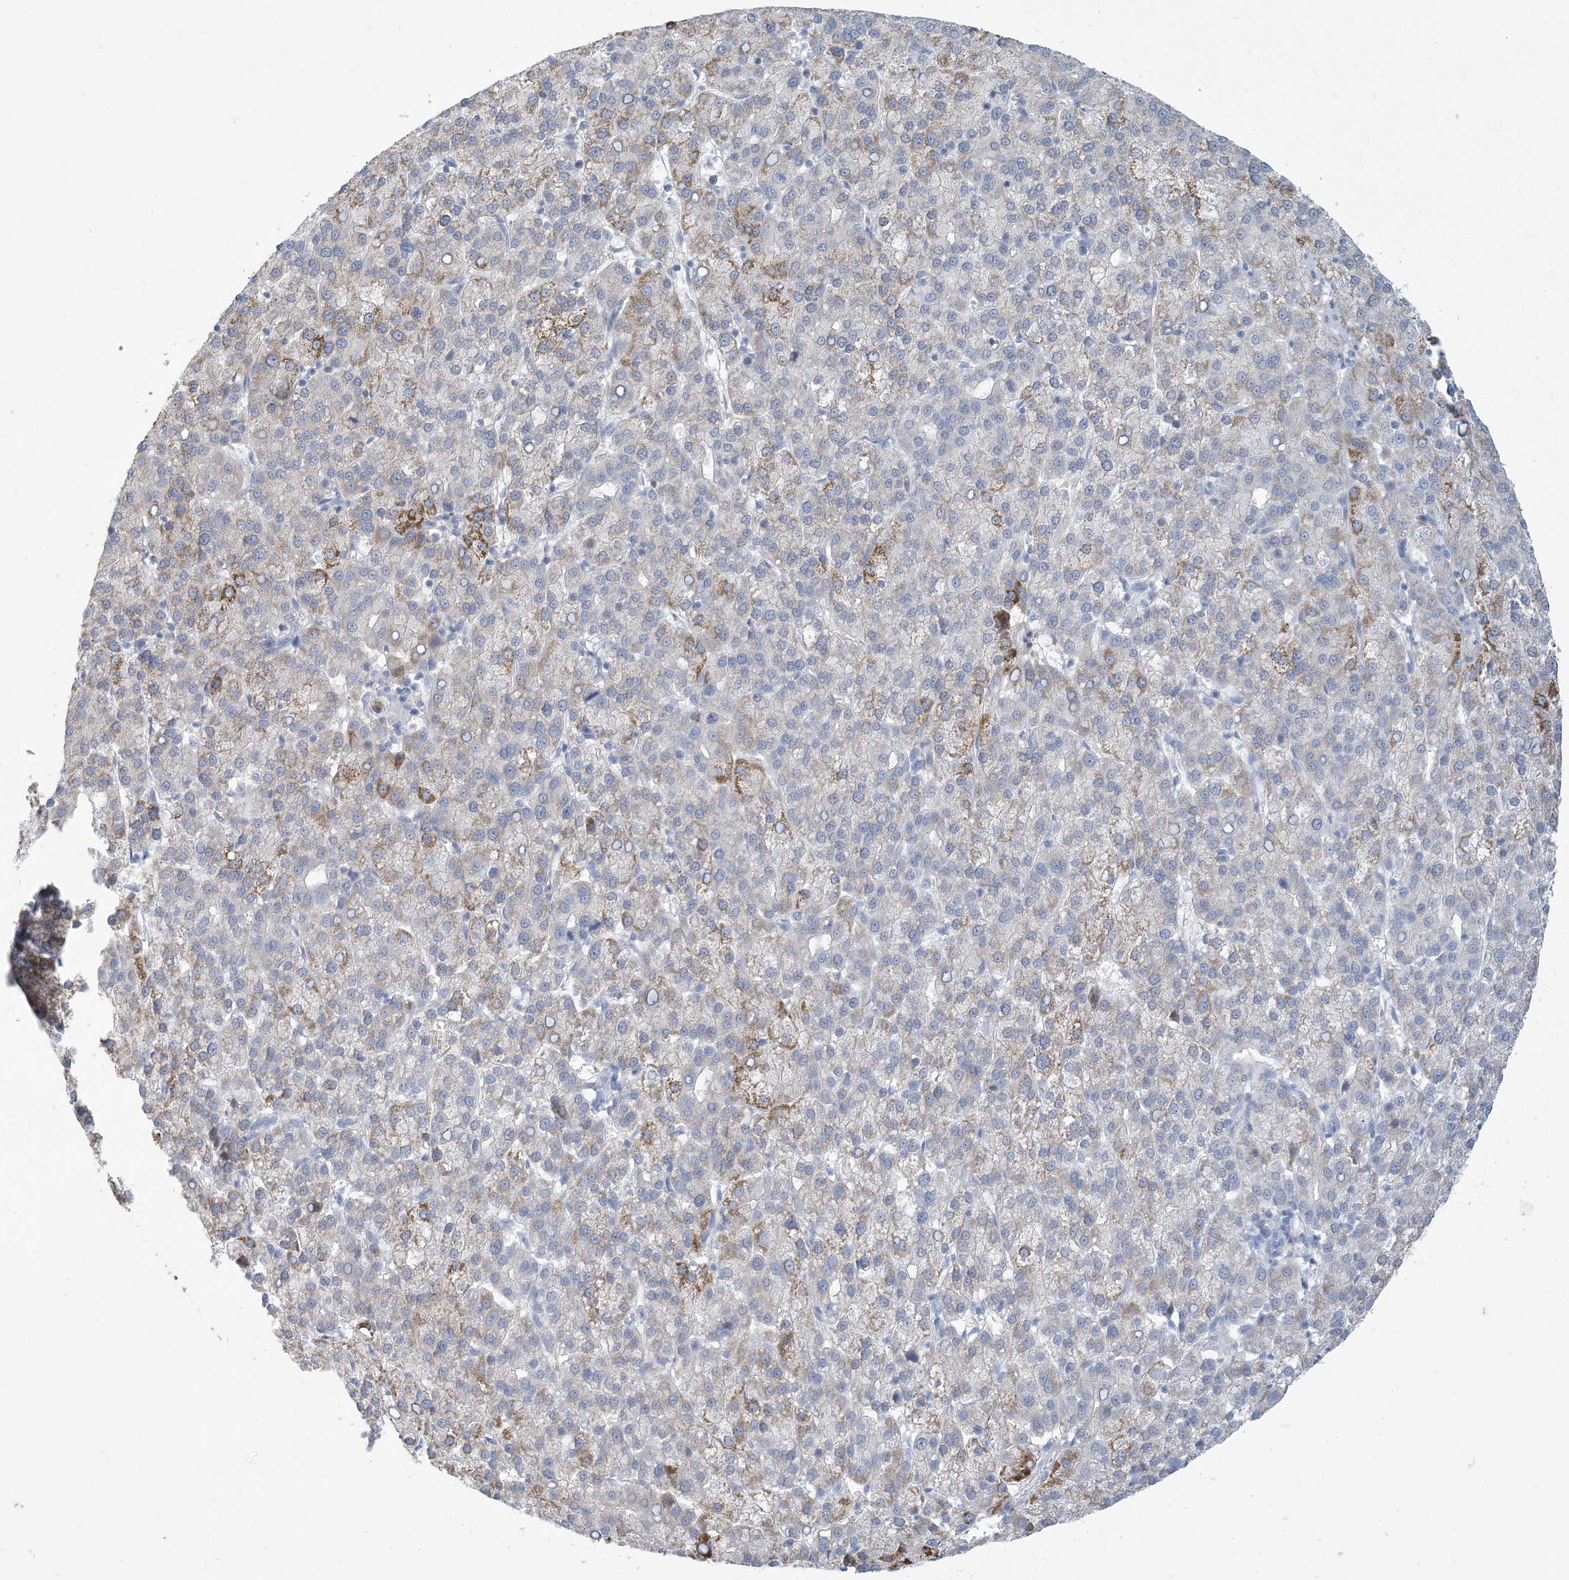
{"staining": {"intensity": "moderate", "quantity": "<25%", "location": "cytoplasmic/membranous"}, "tissue": "liver cancer", "cell_type": "Tumor cells", "image_type": "cancer", "snomed": [{"axis": "morphology", "description": "Carcinoma, Hepatocellular, NOS"}, {"axis": "topography", "description": "Liver"}], "caption": "Moderate cytoplasmic/membranous staining is identified in about <25% of tumor cells in hepatocellular carcinoma (liver).", "gene": "MOXD1", "patient": {"sex": "female", "age": 58}}